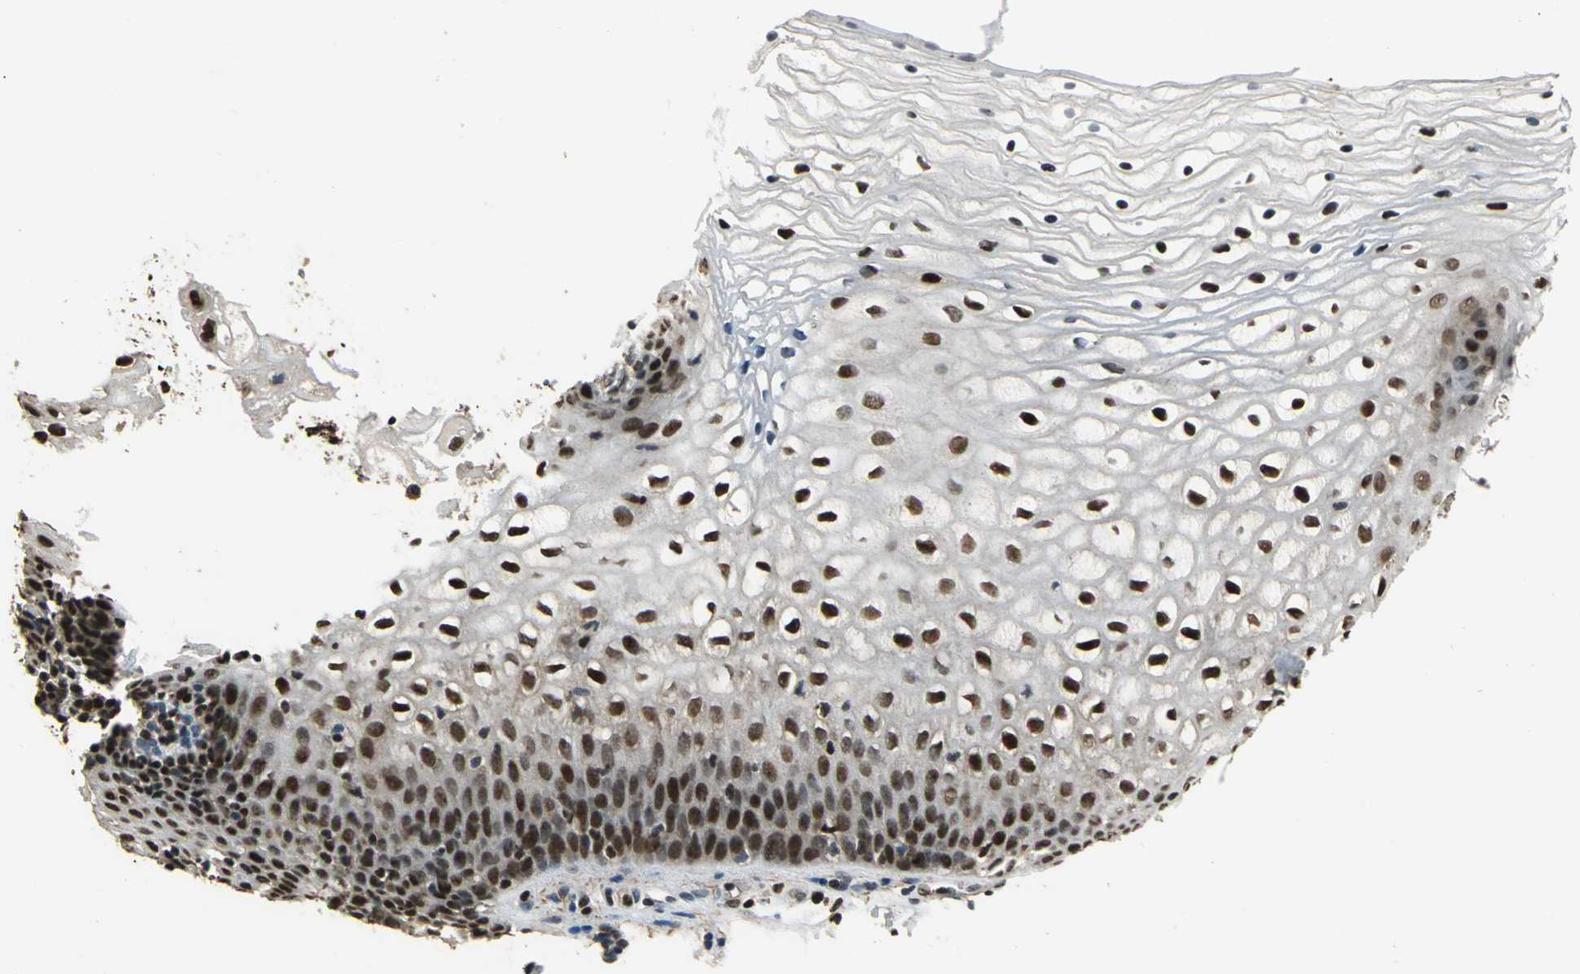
{"staining": {"intensity": "moderate", "quantity": ">75%", "location": "nuclear"}, "tissue": "vagina", "cell_type": "Squamous epithelial cells", "image_type": "normal", "snomed": [{"axis": "morphology", "description": "Normal tissue, NOS"}, {"axis": "topography", "description": "Vagina"}], "caption": "High-power microscopy captured an immunohistochemistry image of normal vagina, revealing moderate nuclear positivity in approximately >75% of squamous epithelial cells.", "gene": "MIS18BP1", "patient": {"sex": "female", "age": 34}}